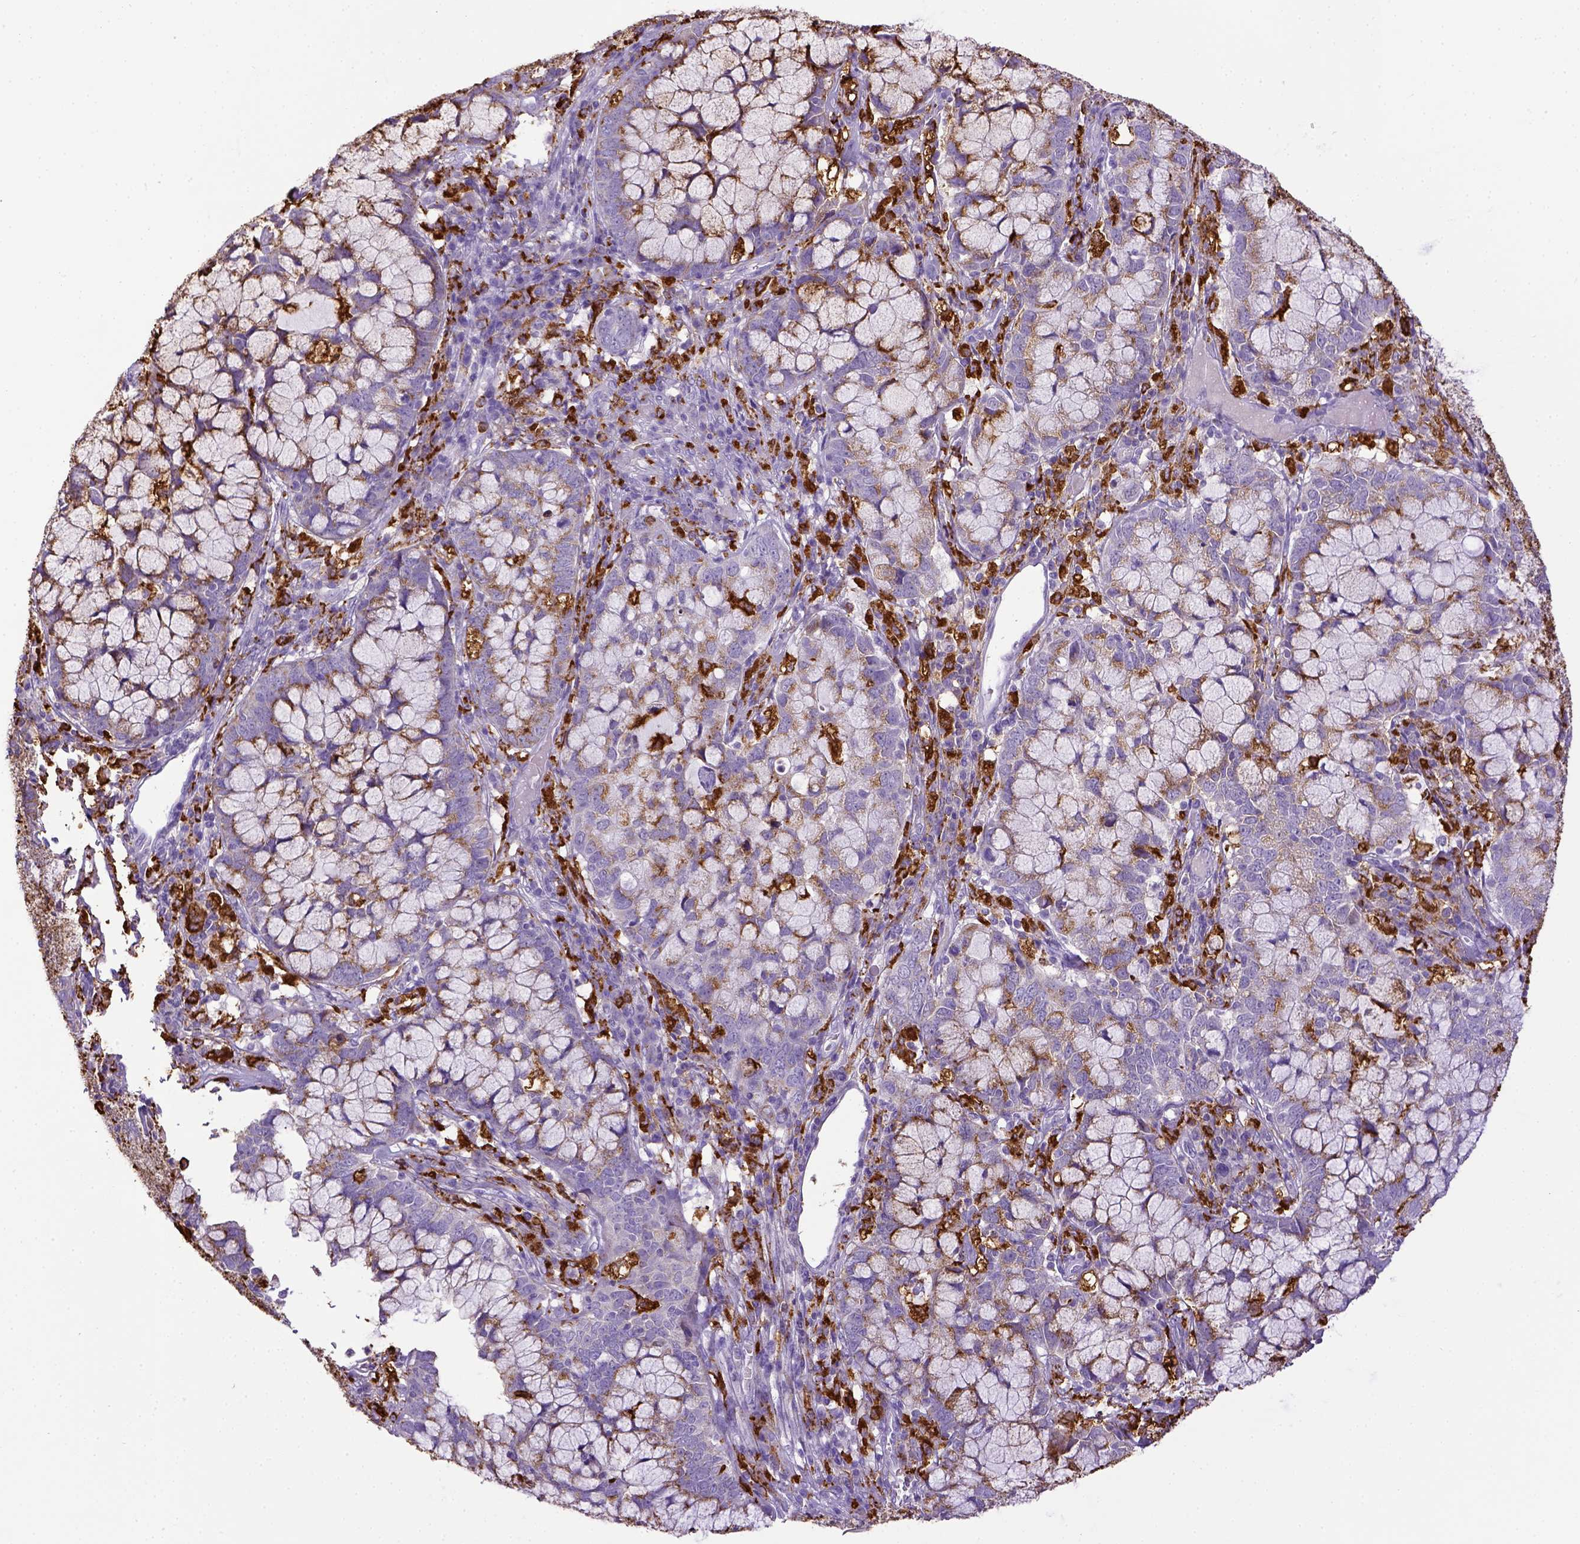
{"staining": {"intensity": "negative", "quantity": "none", "location": "none"}, "tissue": "cervical cancer", "cell_type": "Tumor cells", "image_type": "cancer", "snomed": [{"axis": "morphology", "description": "Adenocarcinoma, NOS"}, {"axis": "topography", "description": "Cervix"}], "caption": "The image demonstrates no significant staining in tumor cells of adenocarcinoma (cervical). (Stains: DAB (3,3'-diaminobenzidine) immunohistochemistry (IHC) with hematoxylin counter stain, Microscopy: brightfield microscopy at high magnification).", "gene": "CD68", "patient": {"sex": "female", "age": 40}}